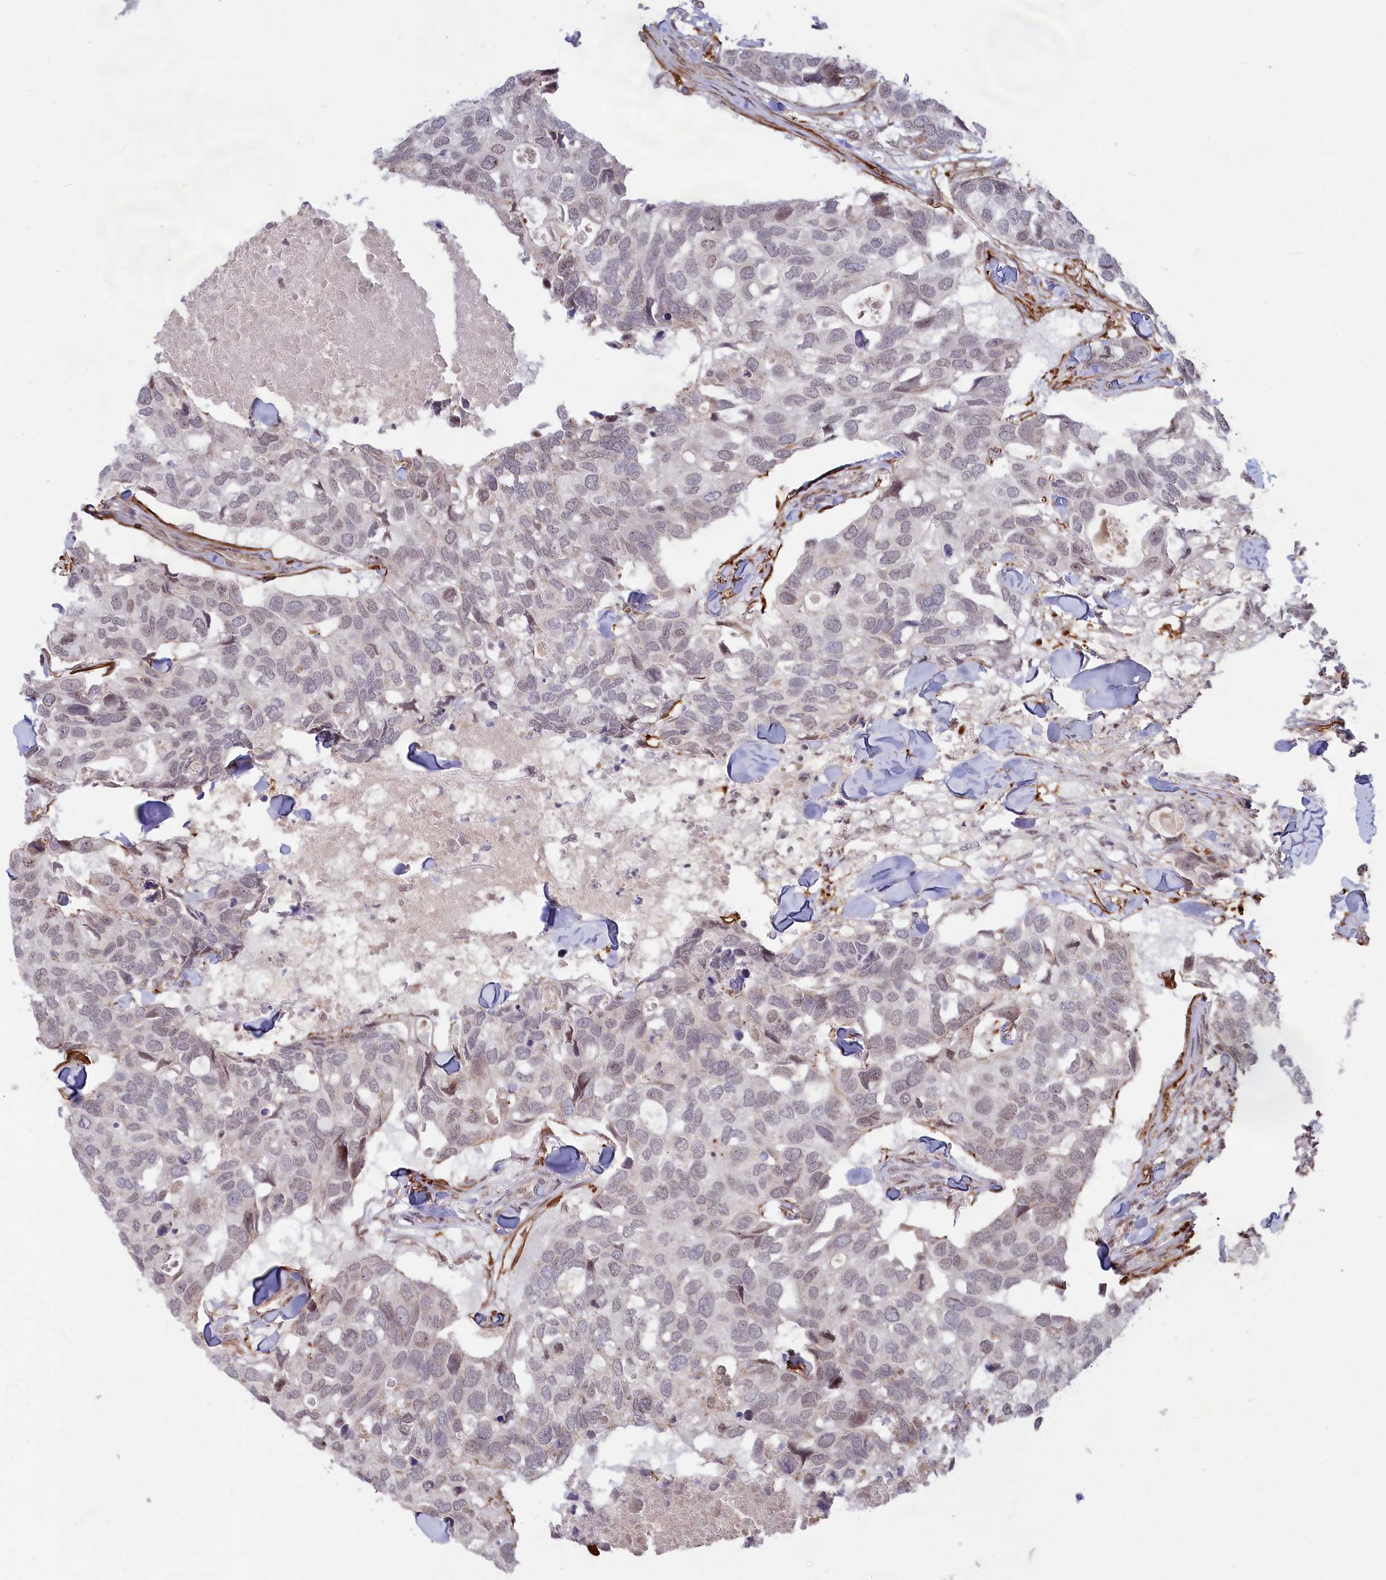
{"staining": {"intensity": "weak", "quantity": "<25%", "location": "nuclear"}, "tissue": "breast cancer", "cell_type": "Tumor cells", "image_type": "cancer", "snomed": [{"axis": "morphology", "description": "Duct carcinoma"}, {"axis": "topography", "description": "Breast"}], "caption": "Immunohistochemical staining of human breast infiltrating ductal carcinoma shows no significant positivity in tumor cells.", "gene": "CCDC154", "patient": {"sex": "female", "age": 83}}